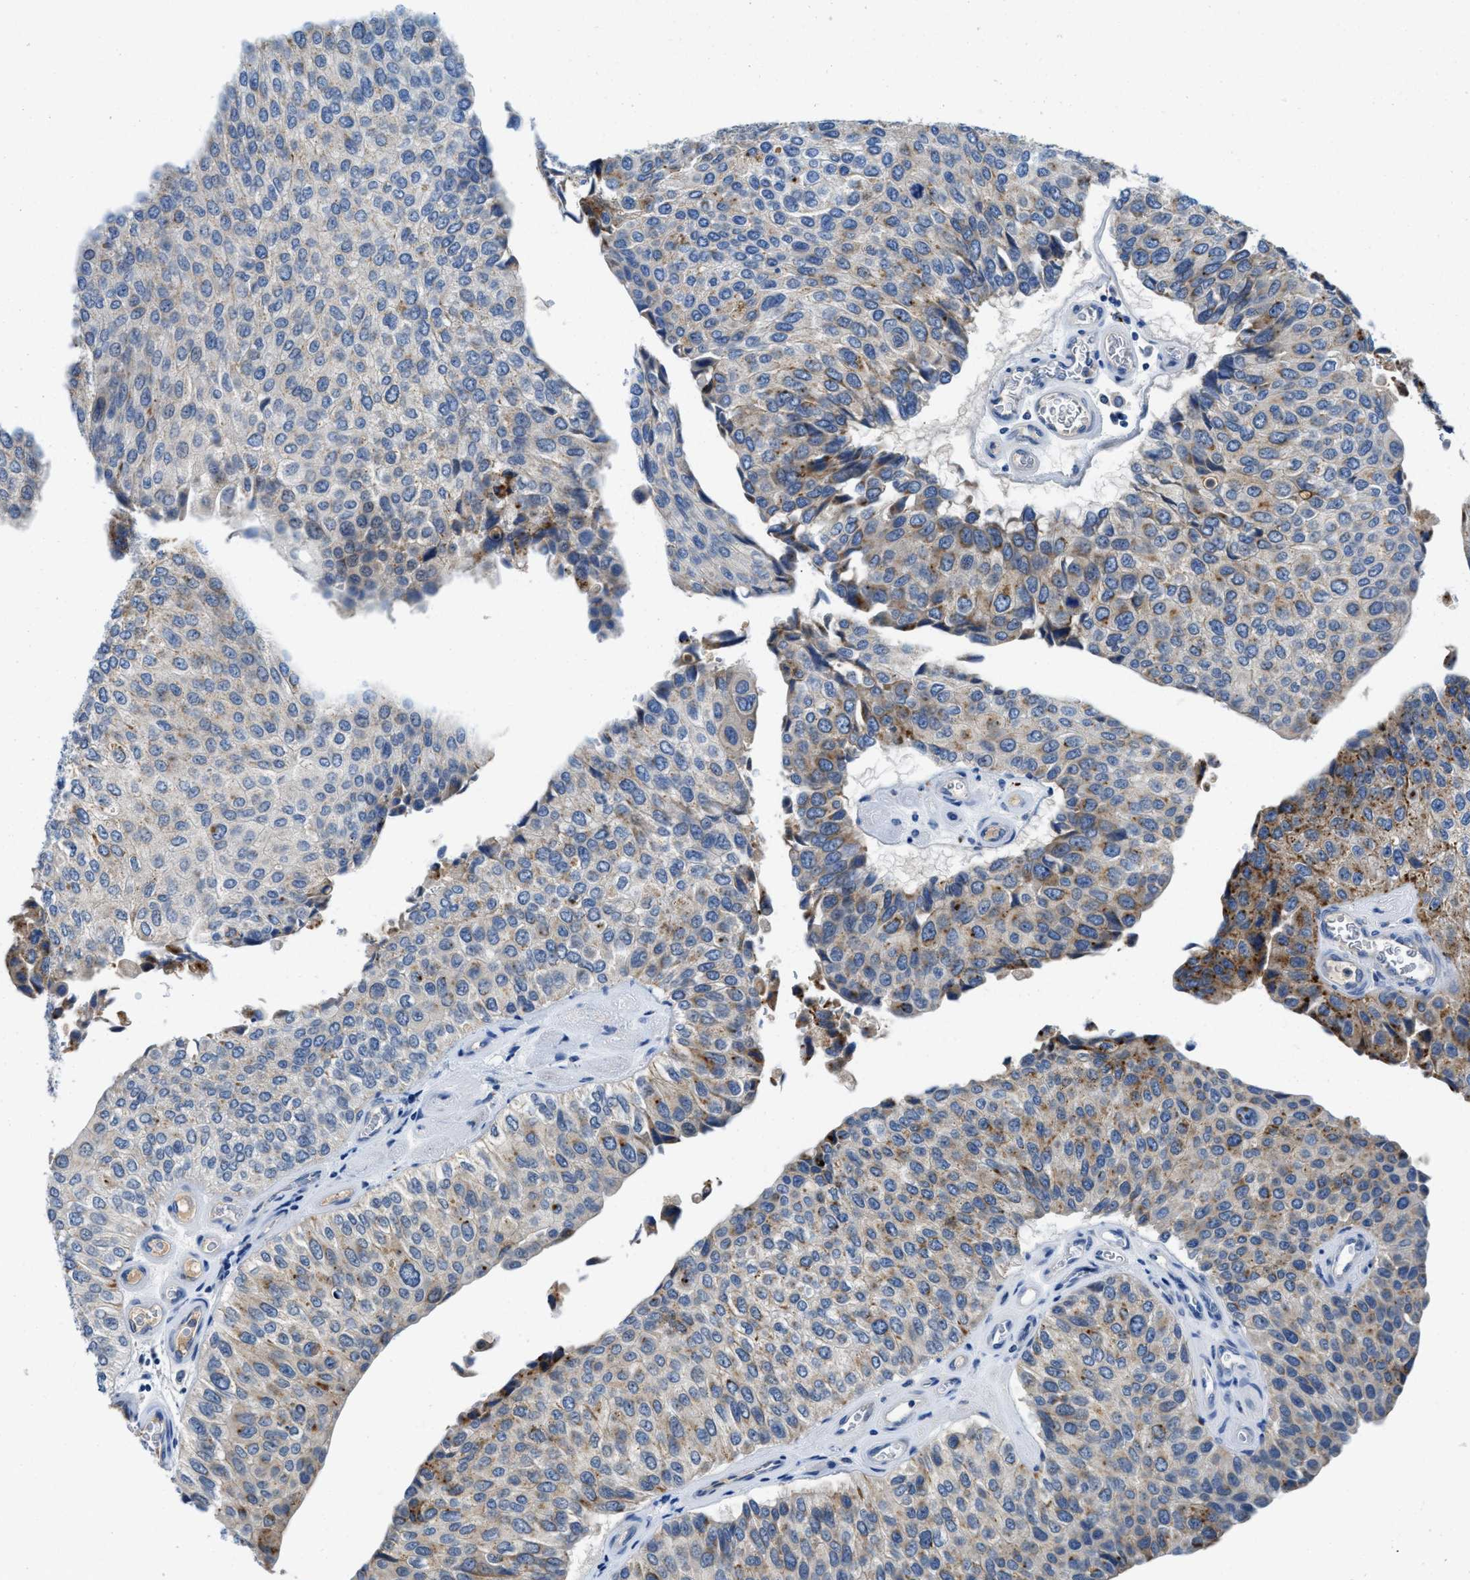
{"staining": {"intensity": "moderate", "quantity": "25%-75%", "location": "cytoplasmic/membranous"}, "tissue": "urothelial cancer", "cell_type": "Tumor cells", "image_type": "cancer", "snomed": [{"axis": "morphology", "description": "Urothelial carcinoma, High grade"}, {"axis": "topography", "description": "Kidney"}, {"axis": "topography", "description": "Urinary bladder"}], "caption": "An immunohistochemistry micrograph of tumor tissue is shown. Protein staining in brown labels moderate cytoplasmic/membranous positivity in high-grade urothelial carcinoma within tumor cells.", "gene": "TSPAN3", "patient": {"sex": "male", "age": 77}}